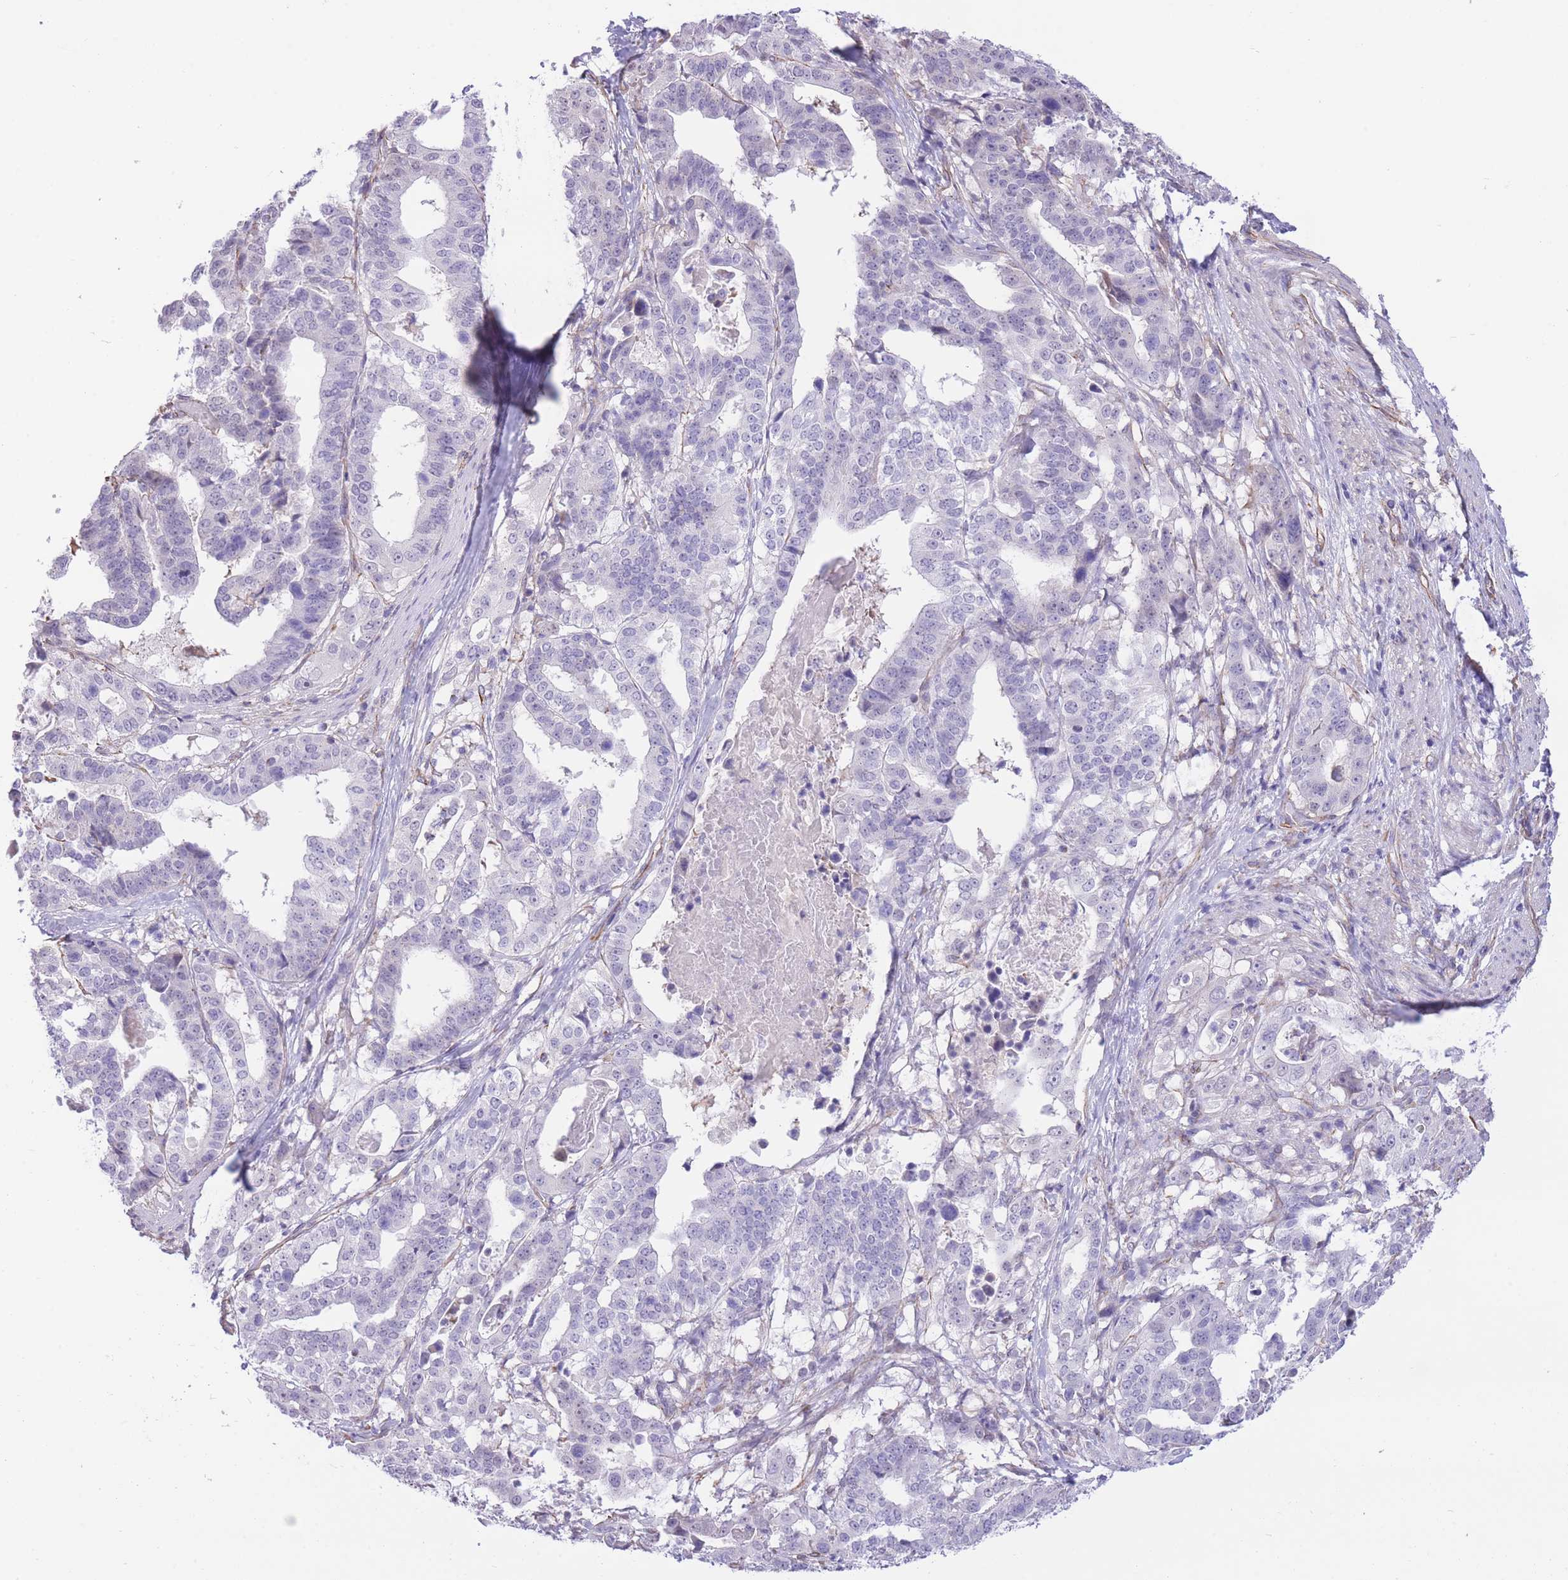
{"staining": {"intensity": "negative", "quantity": "none", "location": "none"}, "tissue": "stomach cancer", "cell_type": "Tumor cells", "image_type": "cancer", "snomed": [{"axis": "morphology", "description": "Adenocarcinoma, NOS"}, {"axis": "topography", "description": "Stomach"}], "caption": "Adenocarcinoma (stomach) was stained to show a protein in brown. There is no significant positivity in tumor cells.", "gene": "PSG8", "patient": {"sex": "male", "age": 48}}